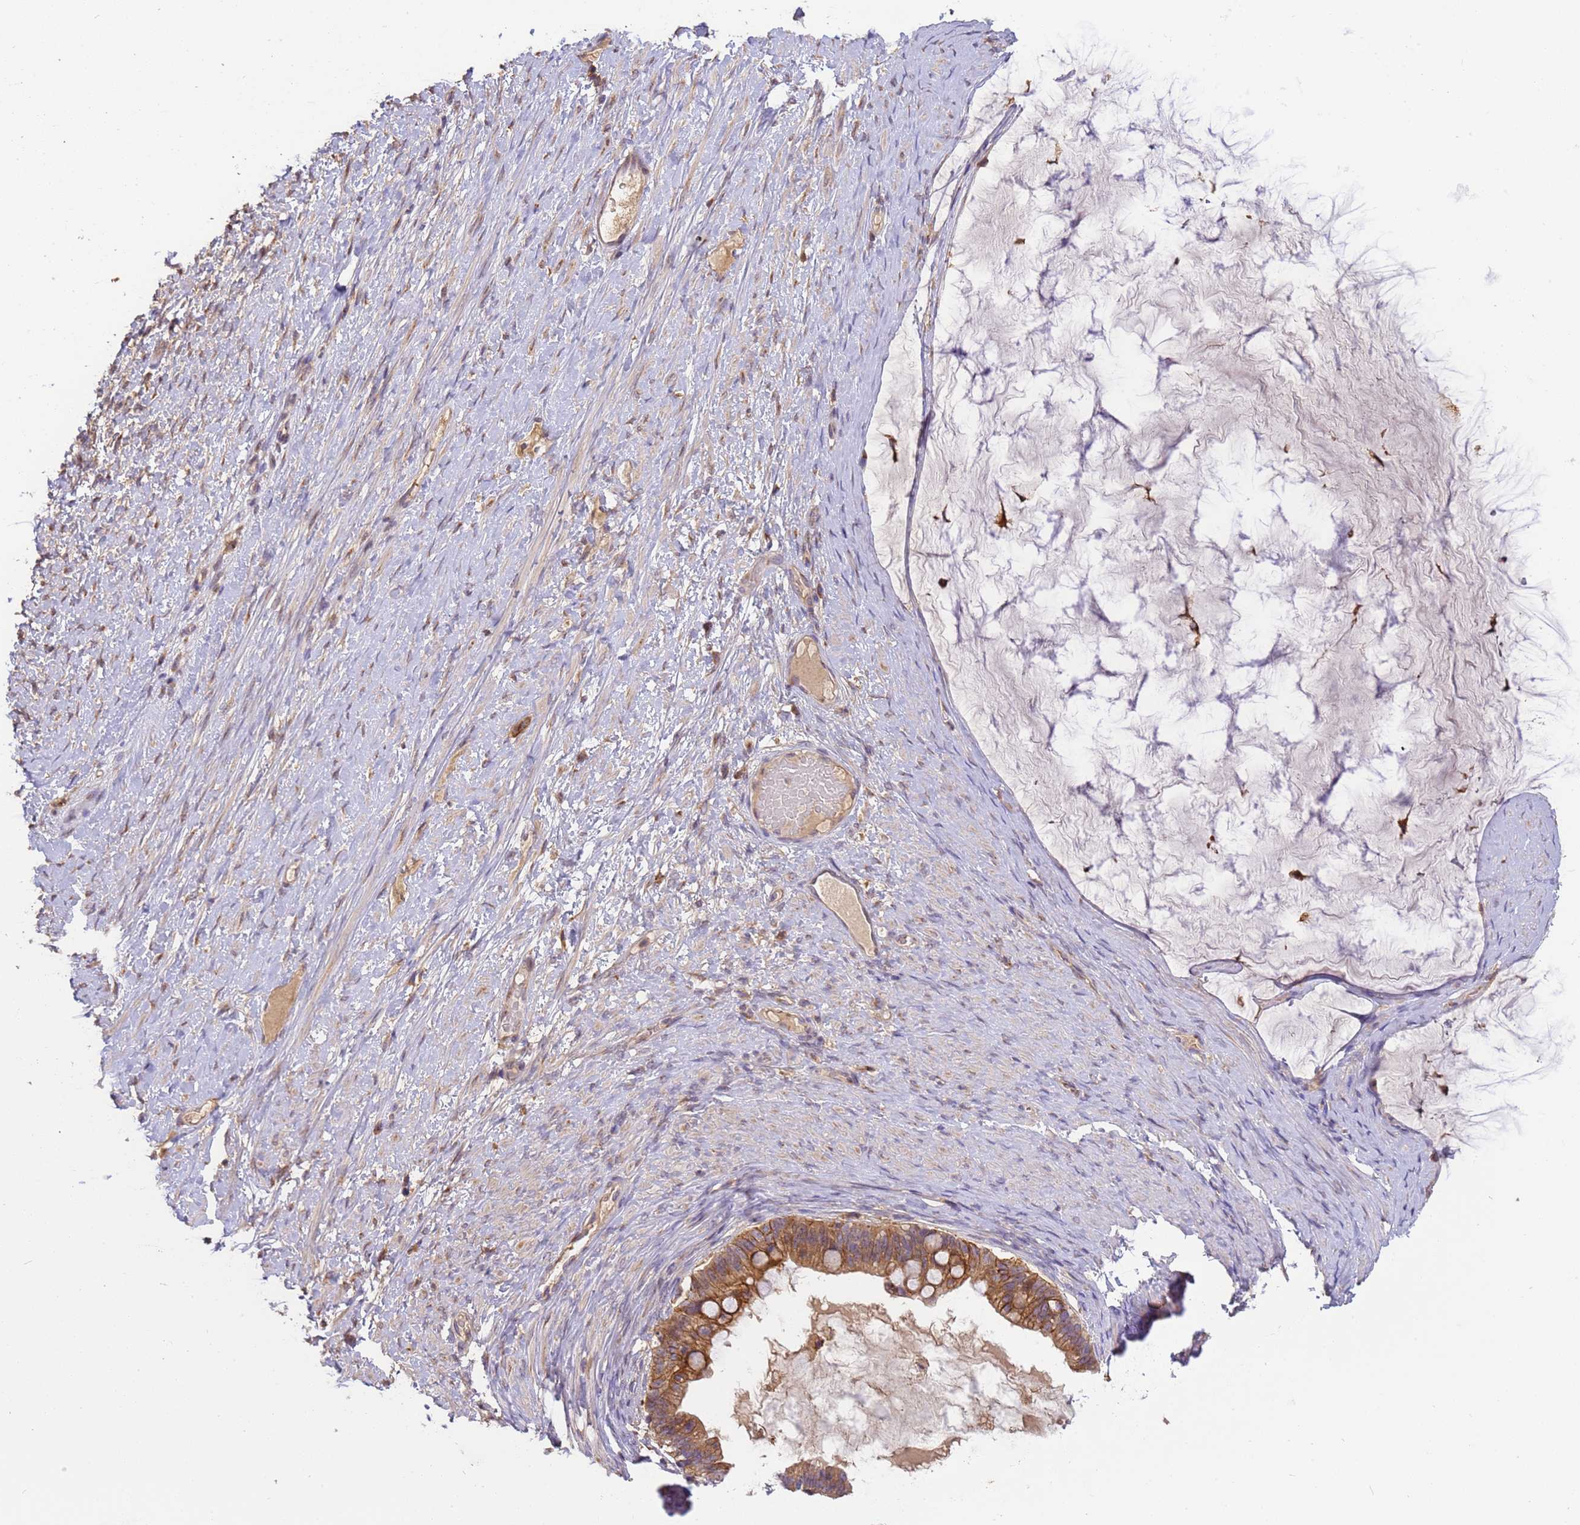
{"staining": {"intensity": "strong", "quantity": ">75%", "location": "cytoplasmic/membranous"}, "tissue": "ovarian cancer", "cell_type": "Tumor cells", "image_type": "cancer", "snomed": [{"axis": "morphology", "description": "Cystadenocarcinoma, mucinous, NOS"}, {"axis": "topography", "description": "Ovary"}], "caption": "A histopathology image of human ovarian cancer (mucinous cystadenocarcinoma) stained for a protein shows strong cytoplasmic/membranous brown staining in tumor cells.", "gene": "M6PR", "patient": {"sex": "female", "age": 61}}